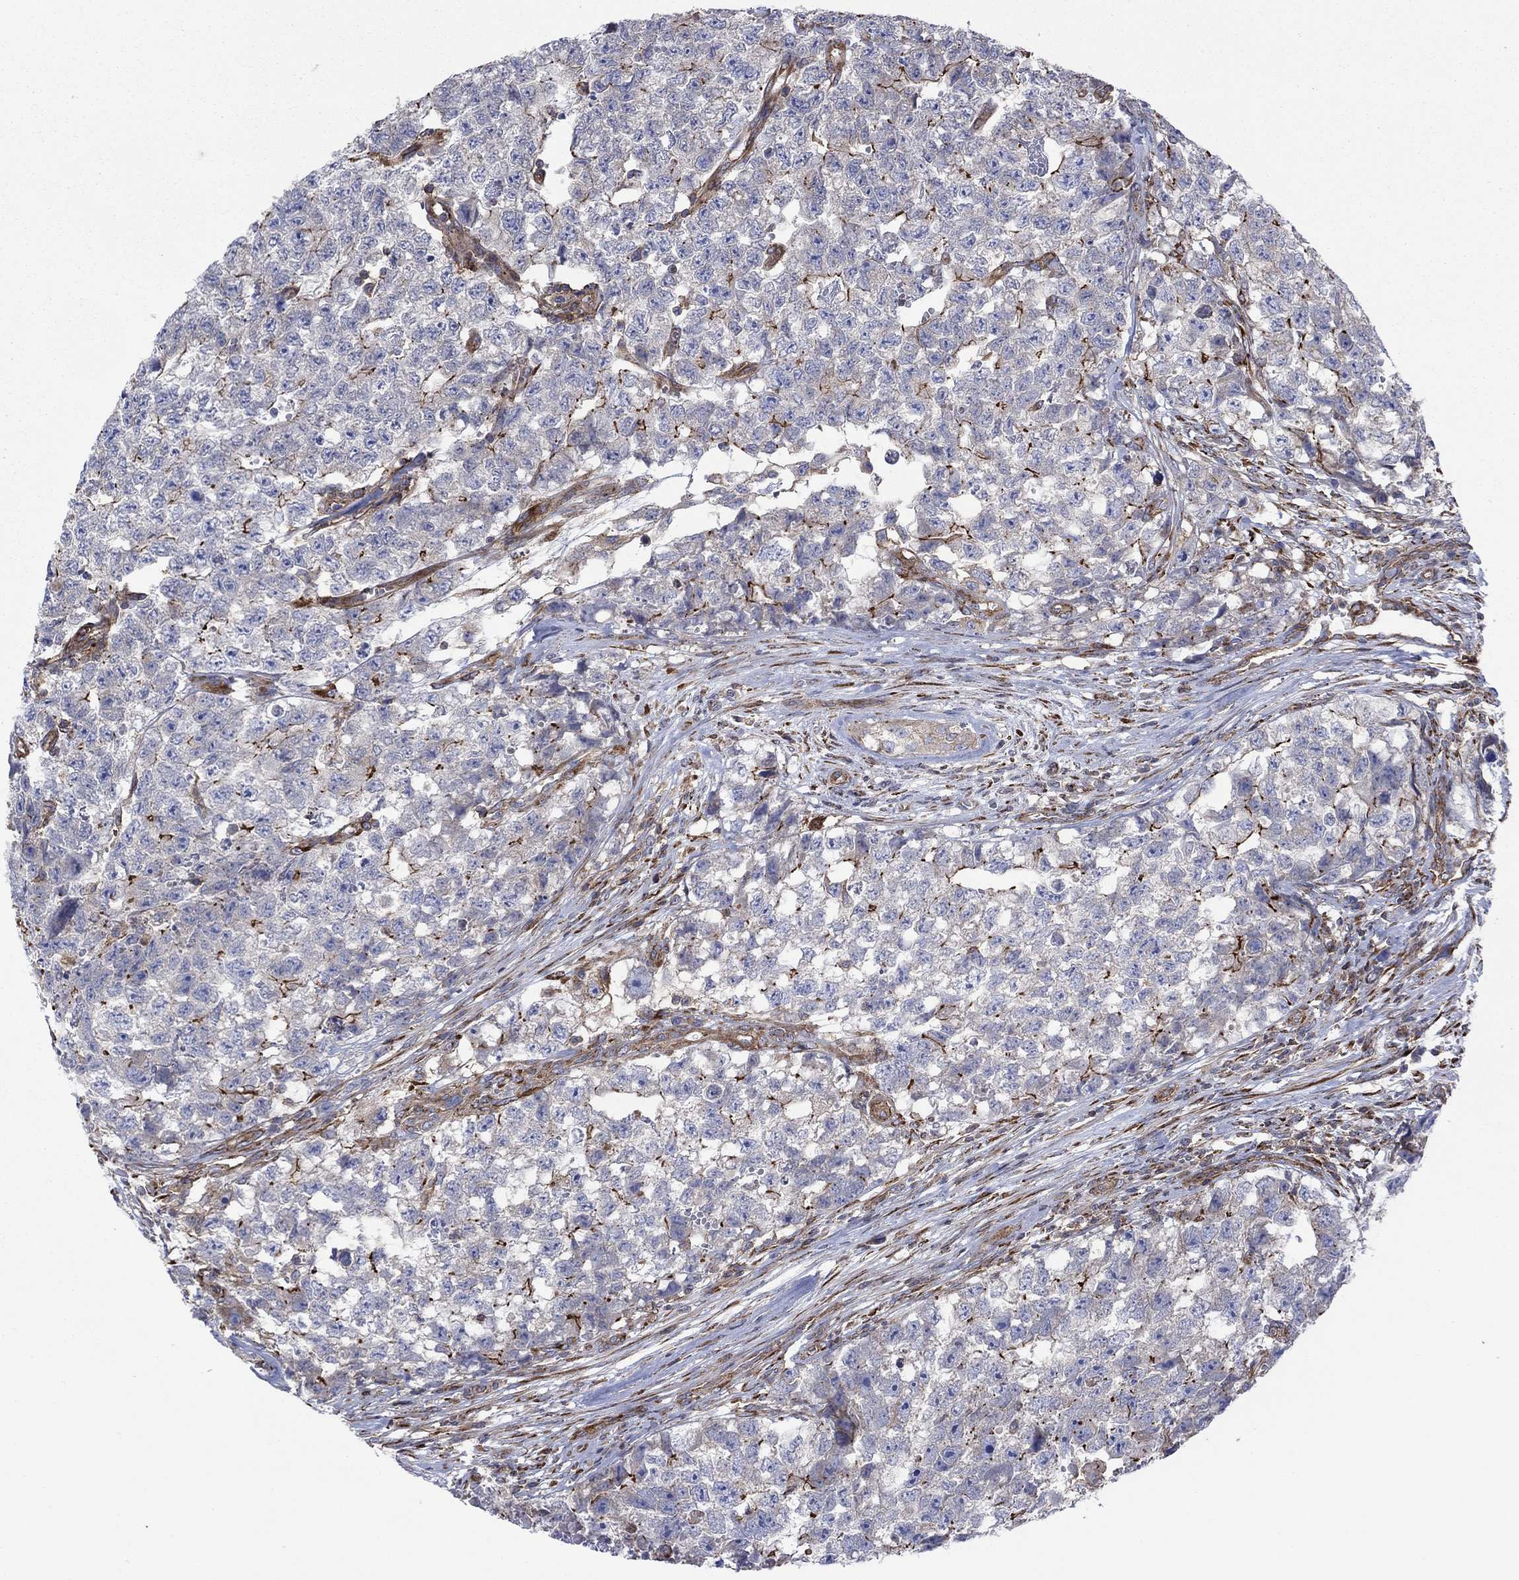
{"staining": {"intensity": "strong", "quantity": "<25%", "location": "cytoplasmic/membranous"}, "tissue": "testis cancer", "cell_type": "Tumor cells", "image_type": "cancer", "snomed": [{"axis": "morphology", "description": "Seminoma, NOS"}, {"axis": "morphology", "description": "Carcinoma, Embryonal, NOS"}, {"axis": "topography", "description": "Testis"}], "caption": "Brown immunohistochemical staining in testis cancer (embryonal carcinoma) exhibits strong cytoplasmic/membranous positivity in about <25% of tumor cells.", "gene": "PAG1", "patient": {"sex": "male", "age": 22}}